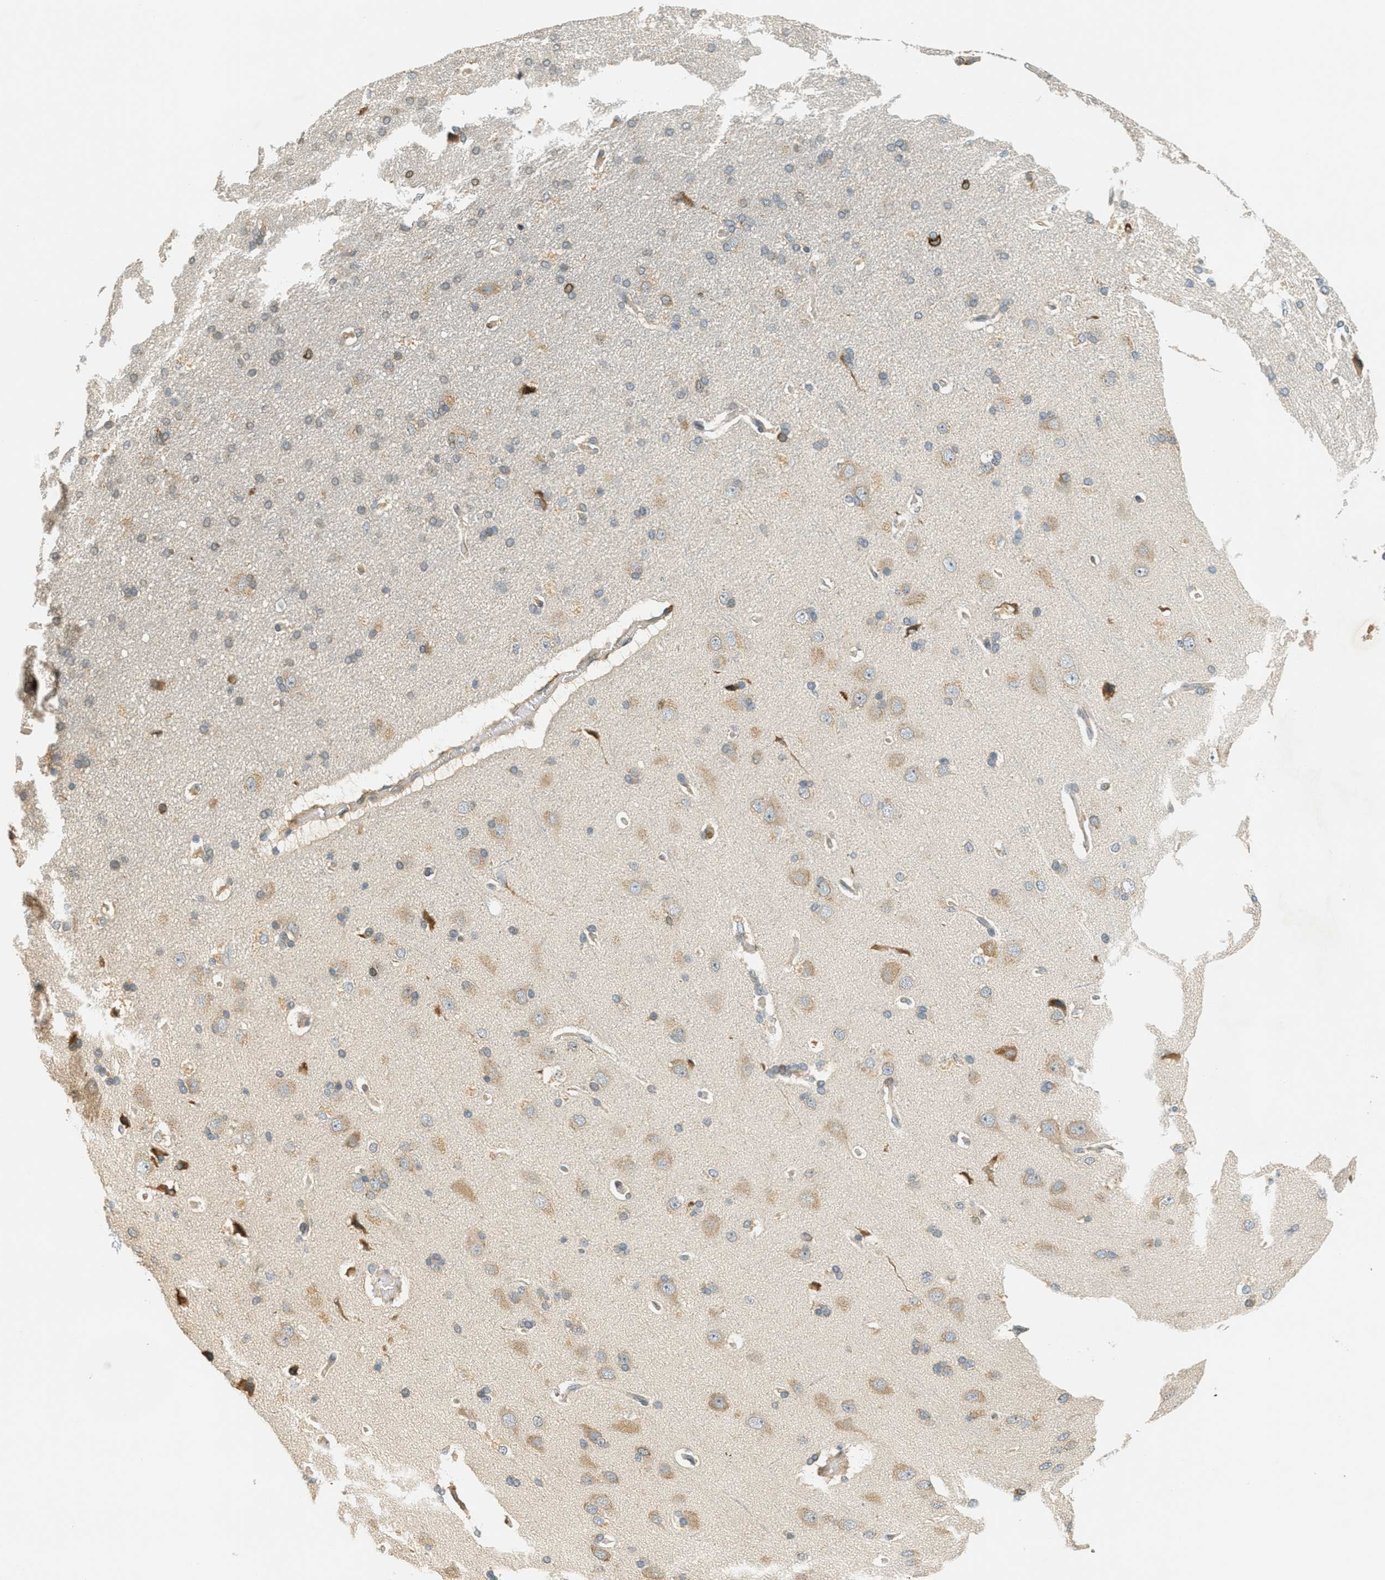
{"staining": {"intensity": "negative", "quantity": "none", "location": "none"}, "tissue": "cerebral cortex", "cell_type": "Endothelial cells", "image_type": "normal", "snomed": [{"axis": "morphology", "description": "Normal tissue, NOS"}, {"axis": "topography", "description": "Cerebral cortex"}], "caption": "Immunohistochemical staining of normal human cerebral cortex shows no significant expression in endothelial cells. (DAB (3,3'-diaminobenzidine) immunohistochemistry with hematoxylin counter stain).", "gene": "PDK1", "patient": {"sex": "male", "age": 62}}